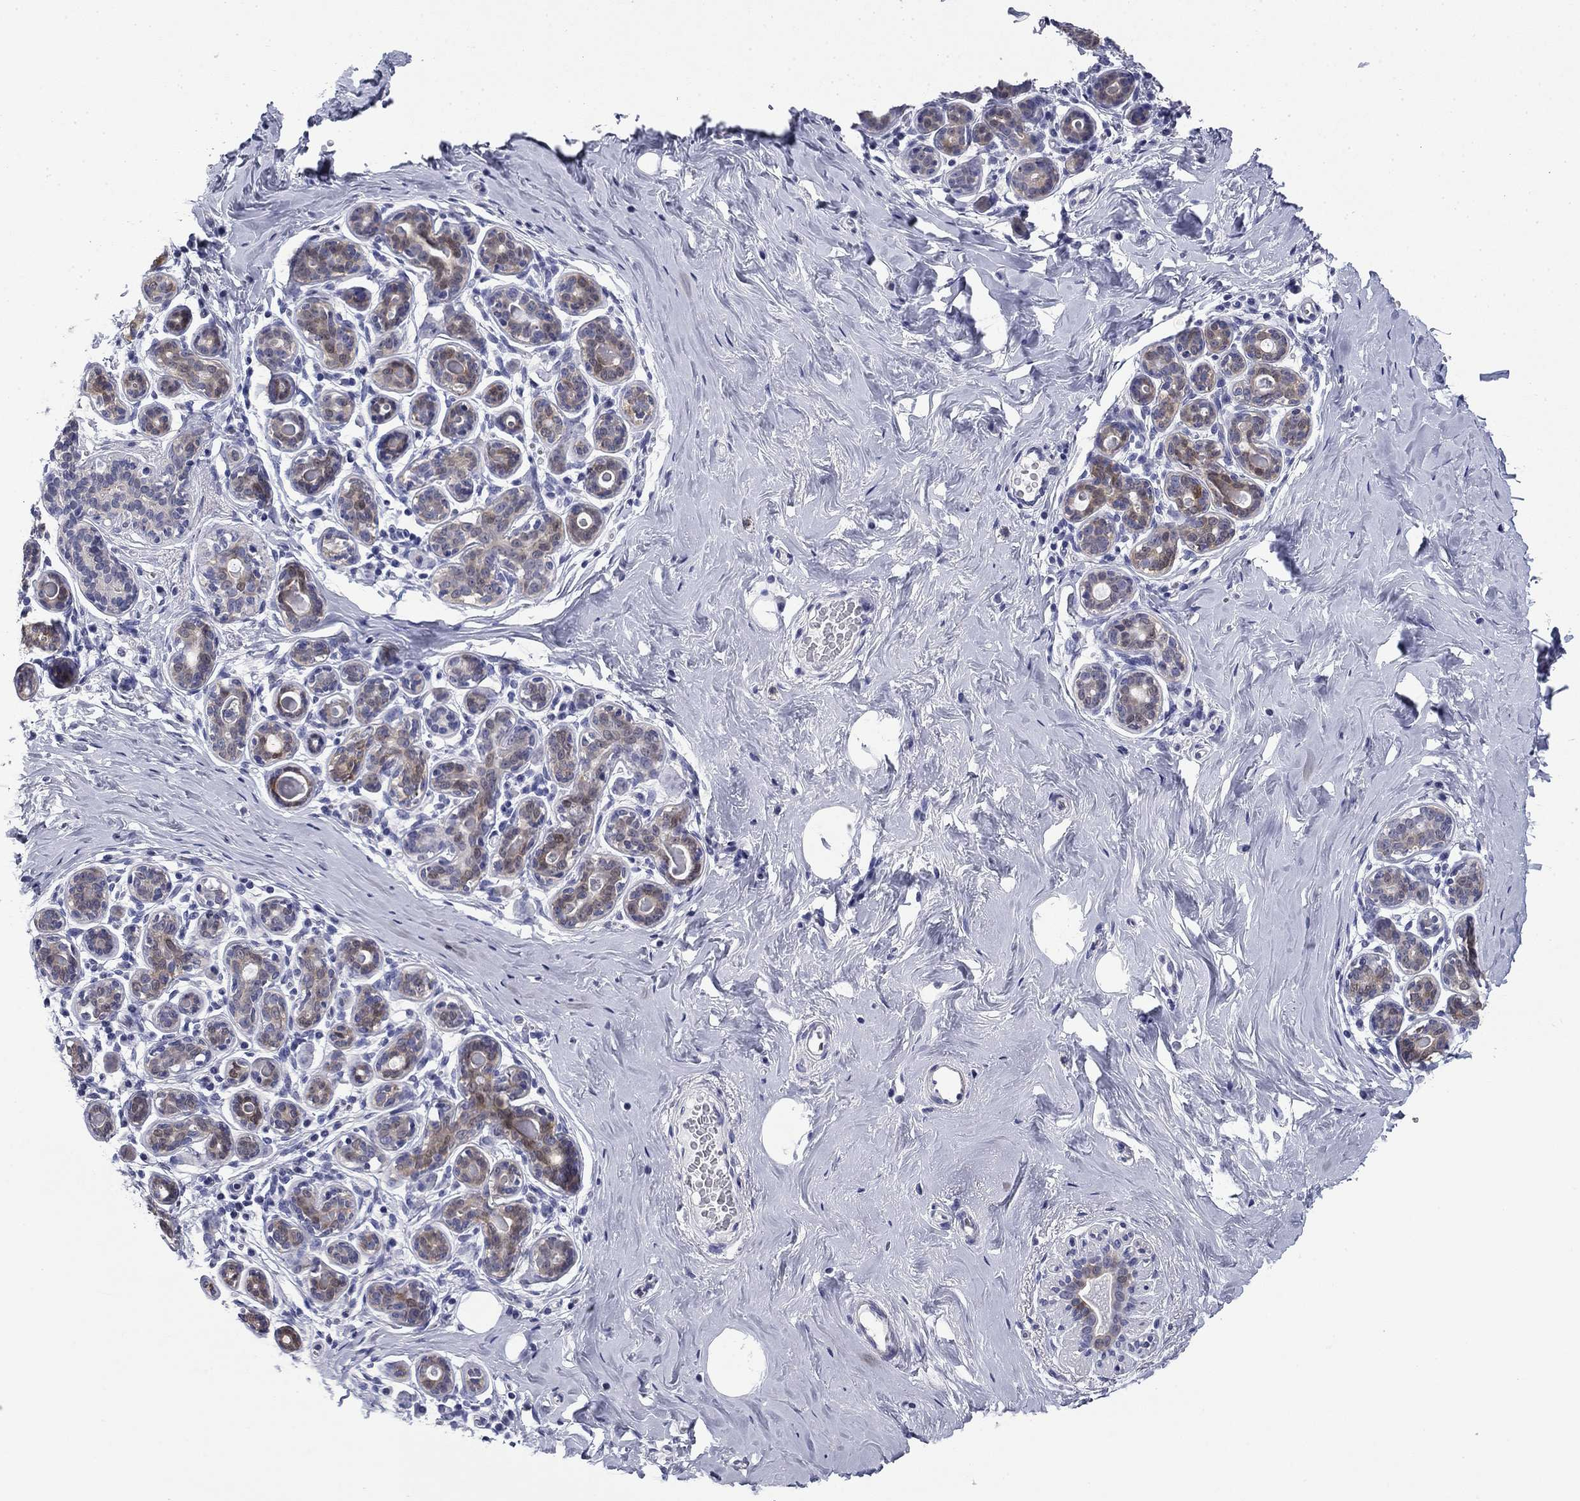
{"staining": {"intensity": "negative", "quantity": "none", "location": "none"}, "tissue": "breast", "cell_type": "Adipocytes", "image_type": "normal", "snomed": [{"axis": "morphology", "description": "Normal tissue, NOS"}, {"axis": "topography", "description": "Skin"}, {"axis": "topography", "description": "Breast"}], "caption": "The immunohistochemistry micrograph has no significant positivity in adipocytes of breast. (Stains: DAB immunohistochemistry with hematoxylin counter stain, Microscopy: brightfield microscopy at high magnification).", "gene": "BCL2L14", "patient": {"sex": "female", "age": 43}}